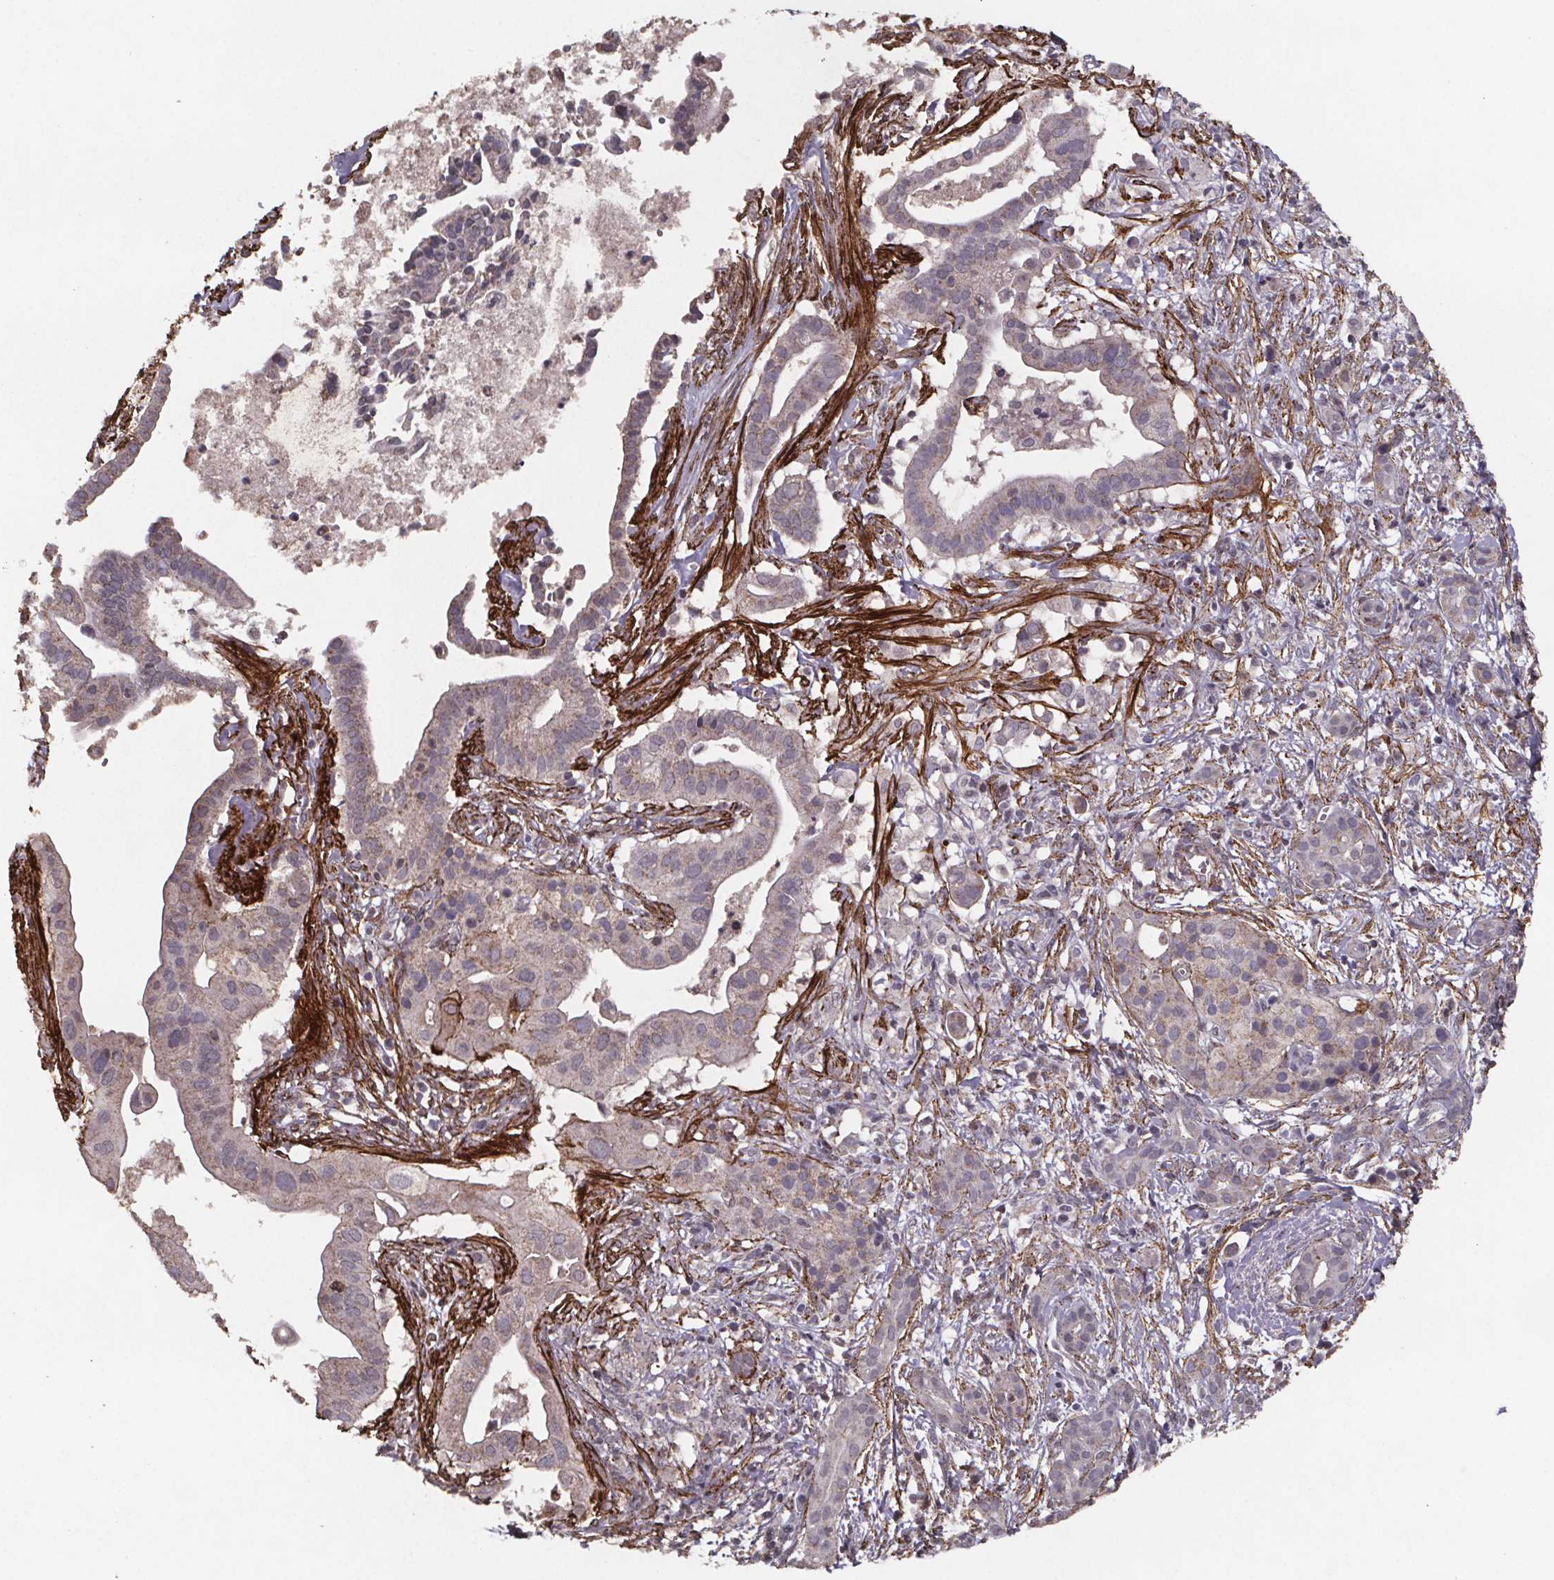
{"staining": {"intensity": "negative", "quantity": "none", "location": "none"}, "tissue": "pancreatic cancer", "cell_type": "Tumor cells", "image_type": "cancer", "snomed": [{"axis": "morphology", "description": "Adenocarcinoma, NOS"}, {"axis": "topography", "description": "Pancreas"}], "caption": "This micrograph is of adenocarcinoma (pancreatic) stained with immunohistochemistry to label a protein in brown with the nuclei are counter-stained blue. There is no staining in tumor cells.", "gene": "PALLD", "patient": {"sex": "male", "age": 61}}